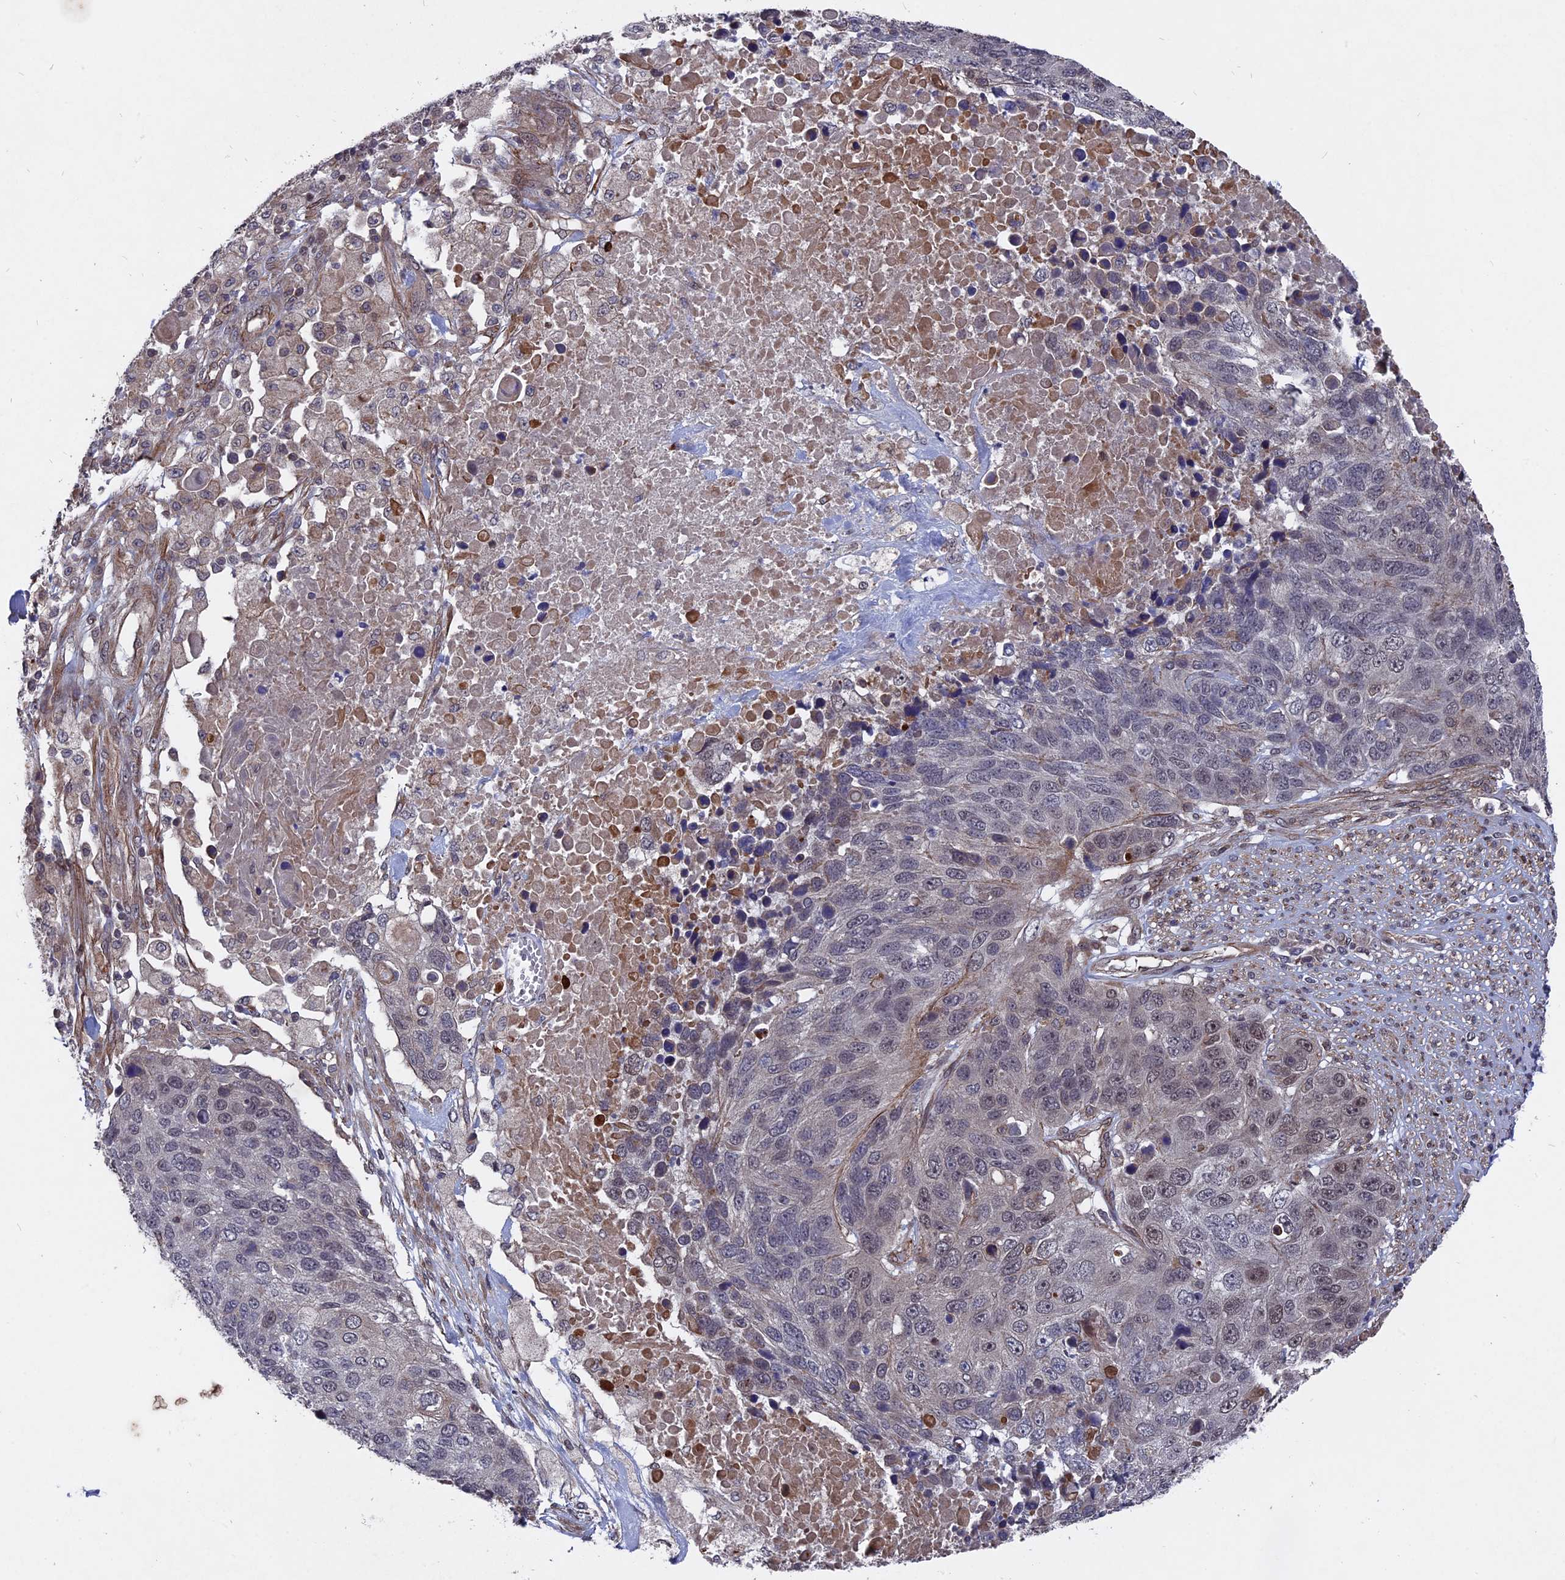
{"staining": {"intensity": "negative", "quantity": "none", "location": "none"}, "tissue": "lung cancer", "cell_type": "Tumor cells", "image_type": "cancer", "snomed": [{"axis": "morphology", "description": "Normal tissue, NOS"}, {"axis": "morphology", "description": "Squamous cell carcinoma, NOS"}, {"axis": "topography", "description": "Lymph node"}, {"axis": "topography", "description": "Lung"}], "caption": "DAB (3,3'-diaminobenzidine) immunohistochemical staining of human lung cancer exhibits no significant staining in tumor cells.", "gene": "NOSIP", "patient": {"sex": "male", "age": 66}}